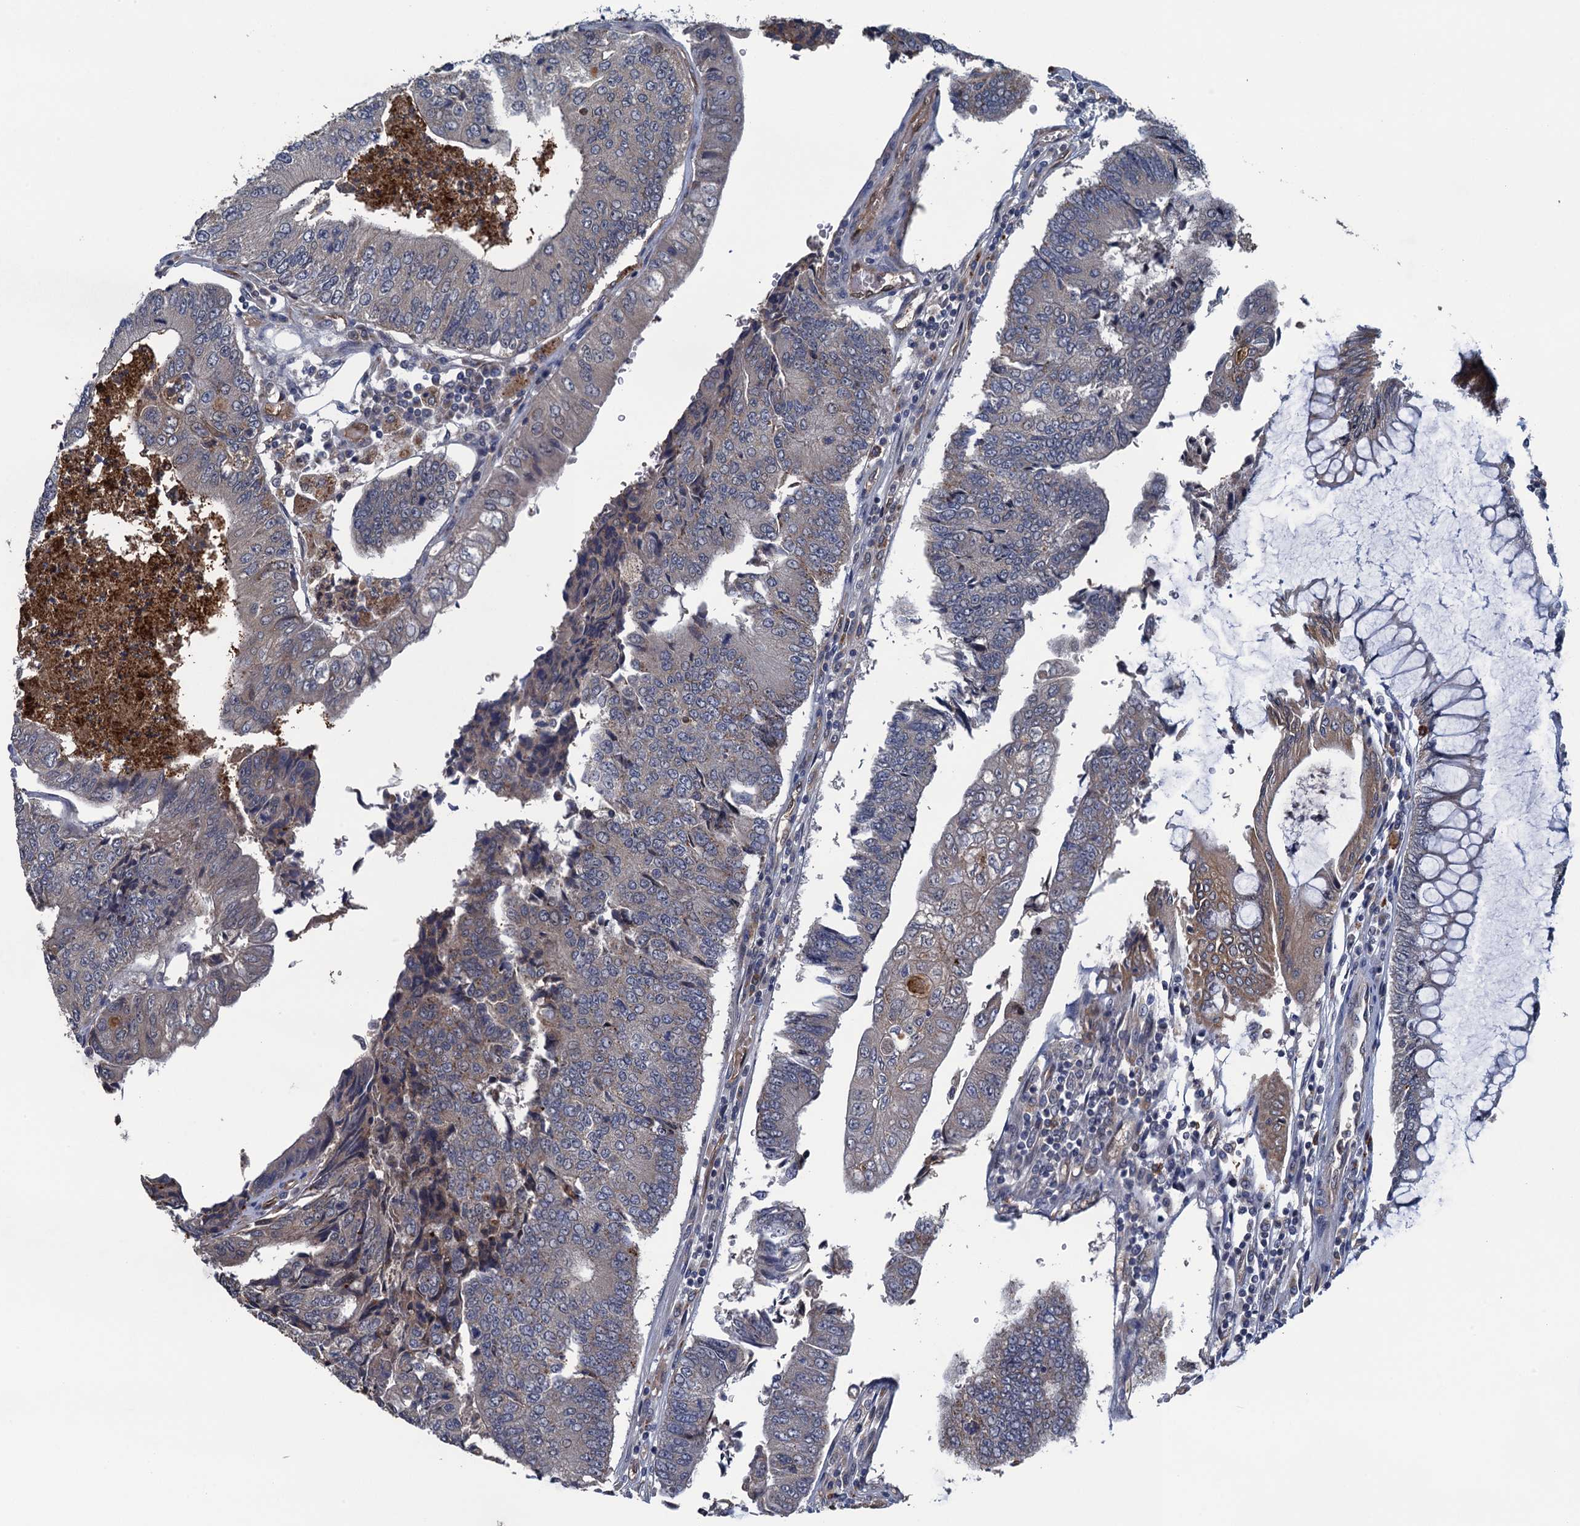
{"staining": {"intensity": "weak", "quantity": "<25%", "location": "cytoplasmic/membranous"}, "tissue": "colorectal cancer", "cell_type": "Tumor cells", "image_type": "cancer", "snomed": [{"axis": "morphology", "description": "Adenocarcinoma, NOS"}, {"axis": "topography", "description": "Colon"}], "caption": "The photomicrograph exhibits no staining of tumor cells in colorectal cancer.", "gene": "KBTBD8", "patient": {"sex": "female", "age": 67}}